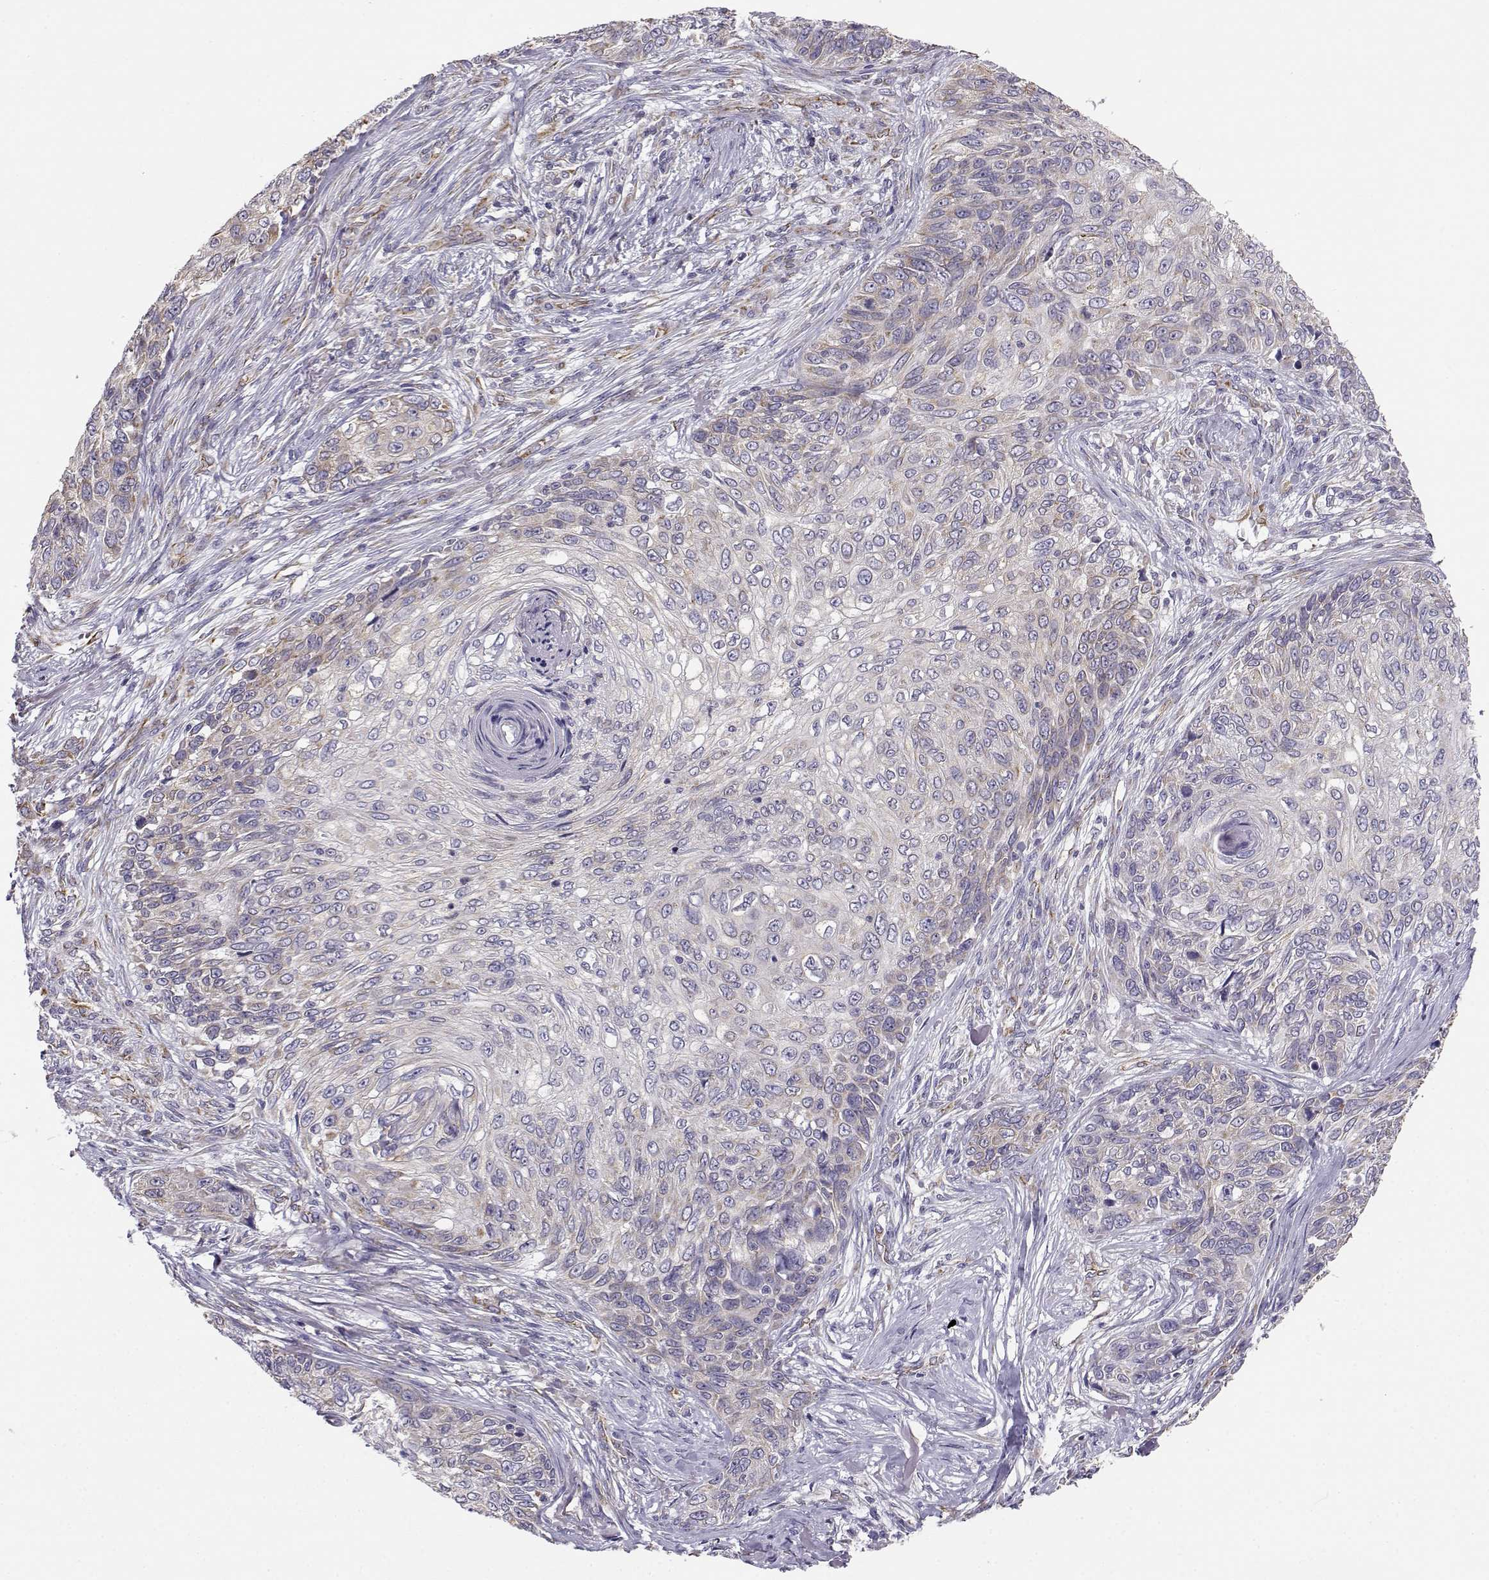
{"staining": {"intensity": "weak", "quantity": "<25%", "location": "cytoplasmic/membranous"}, "tissue": "skin cancer", "cell_type": "Tumor cells", "image_type": "cancer", "snomed": [{"axis": "morphology", "description": "Squamous cell carcinoma, NOS"}, {"axis": "topography", "description": "Skin"}], "caption": "High power microscopy image of an immunohistochemistry histopathology image of squamous cell carcinoma (skin), revealing no significant staining in tumor cells.", "gene": "BEND6", "patient": {"sex": "male", "age": 92}}